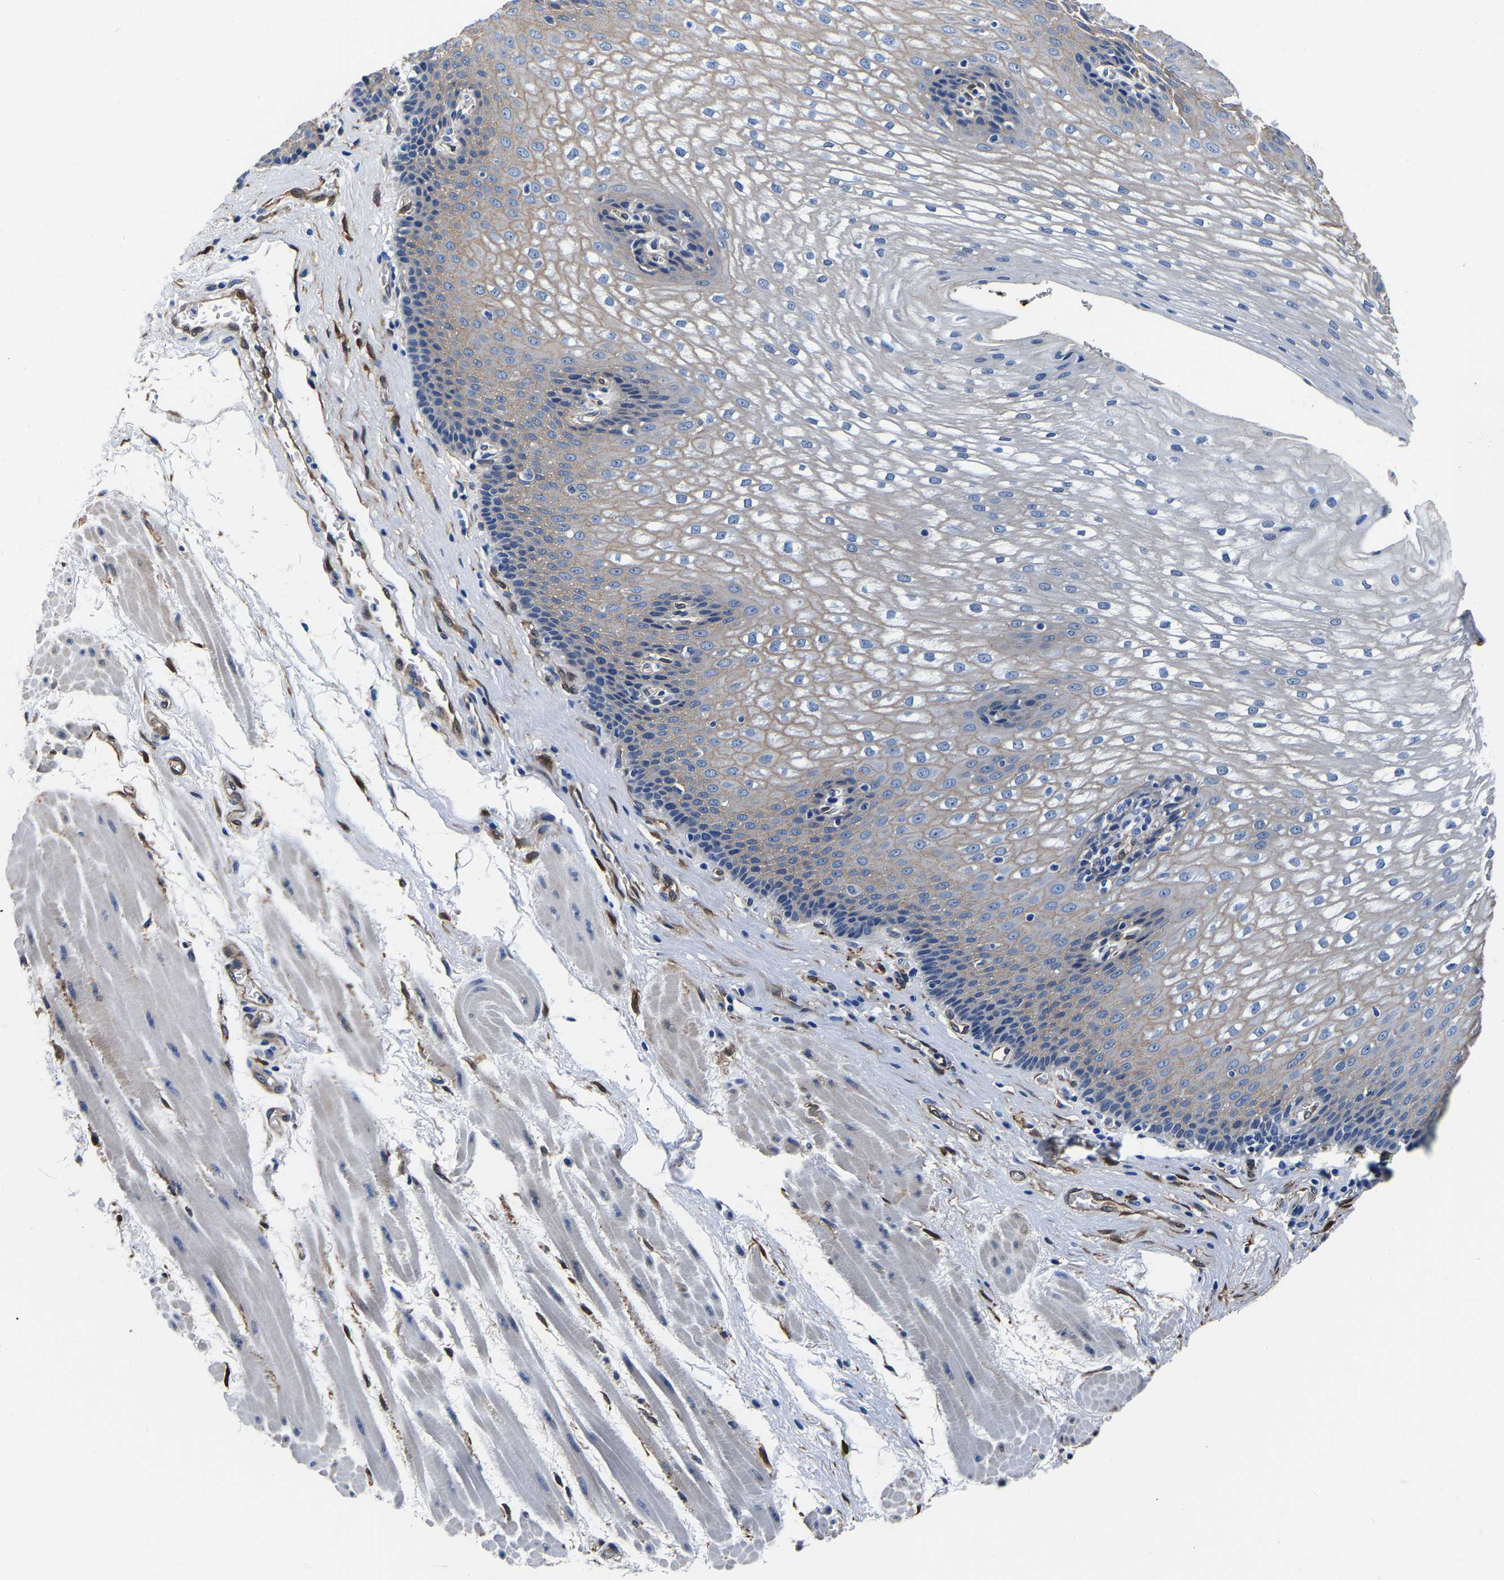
{"staining": {"intensity": "weak", "quantity": "<25%", "location": "cytoplasmic/membranous"}, "tissue": "esophagus", "cell_type": "Squamous epithelial cells", "image_type": "normal", "snomed": [{"axis": "morphology", "description": "Normal tissue, NOS"}, {"axis": "topography", "description": "Esophagus"}], "caption": "Micrograph shows no significant protein staining in squamous epithelial cells of benign esophagus.", "gene": "S100A13", "patient": {"sex": "male", "age": 48}}